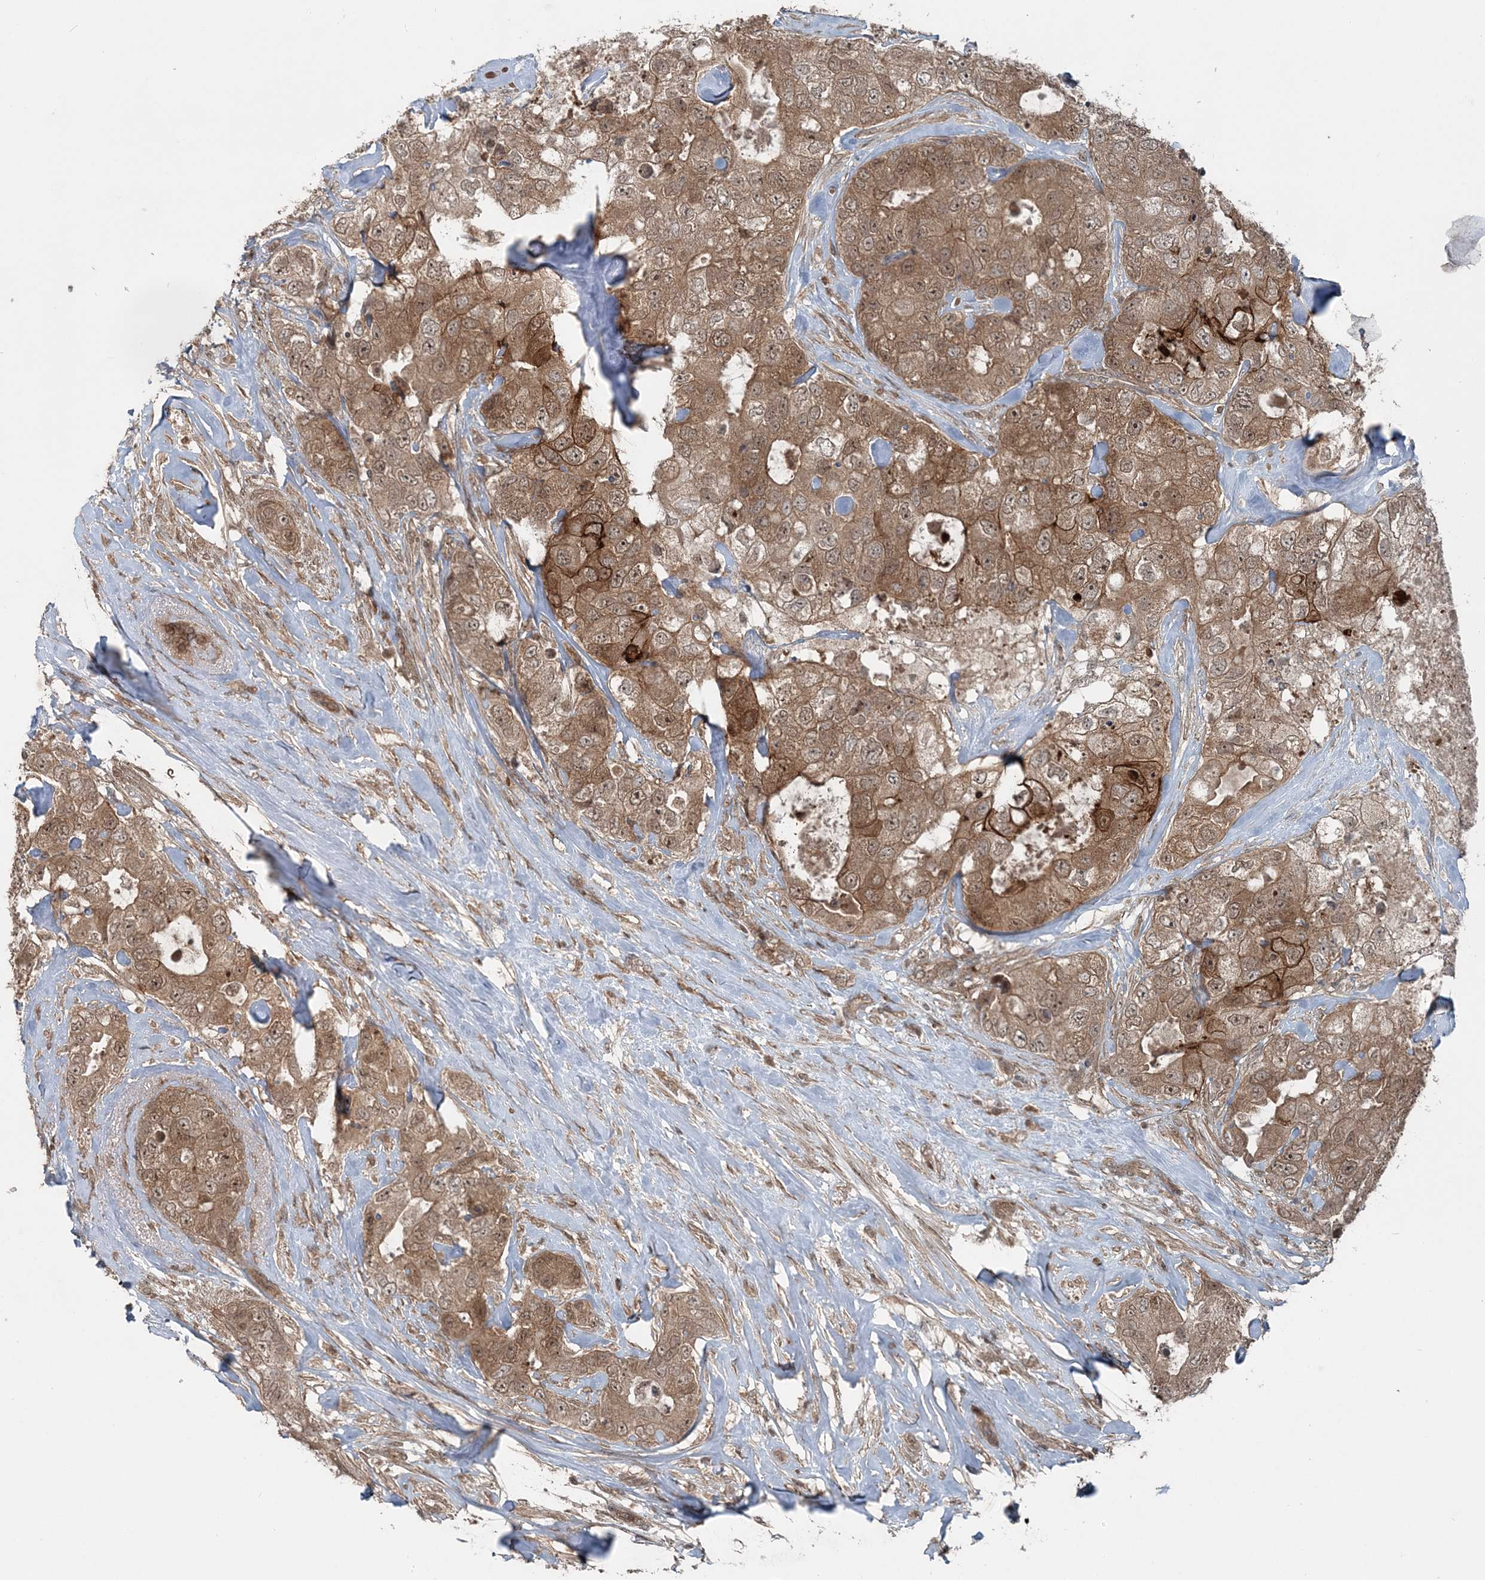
{"staining": {"intensity": "moderate", "quantity": ">75%", "location": "cytoplasmic/membranous,nuclear"}, "tissue": "breast cancer", "cell_type": "Tumor cells", "image_type": "cancer", "snomed": [{"axis": "morphology", "description": "Duct carcinoma"}, {"axis": "topography", "description": "Breast"}], "caption": "DAB immunohistochemical staining of human breast cancer (invasive ductal carcinoma) reveals moderate cytoplasmic/membranous and nuclear protein positivity in approximately >75% of tumor cells.", "gene": "FBXL17", "patient": {"sex": "female", "age": 62}}